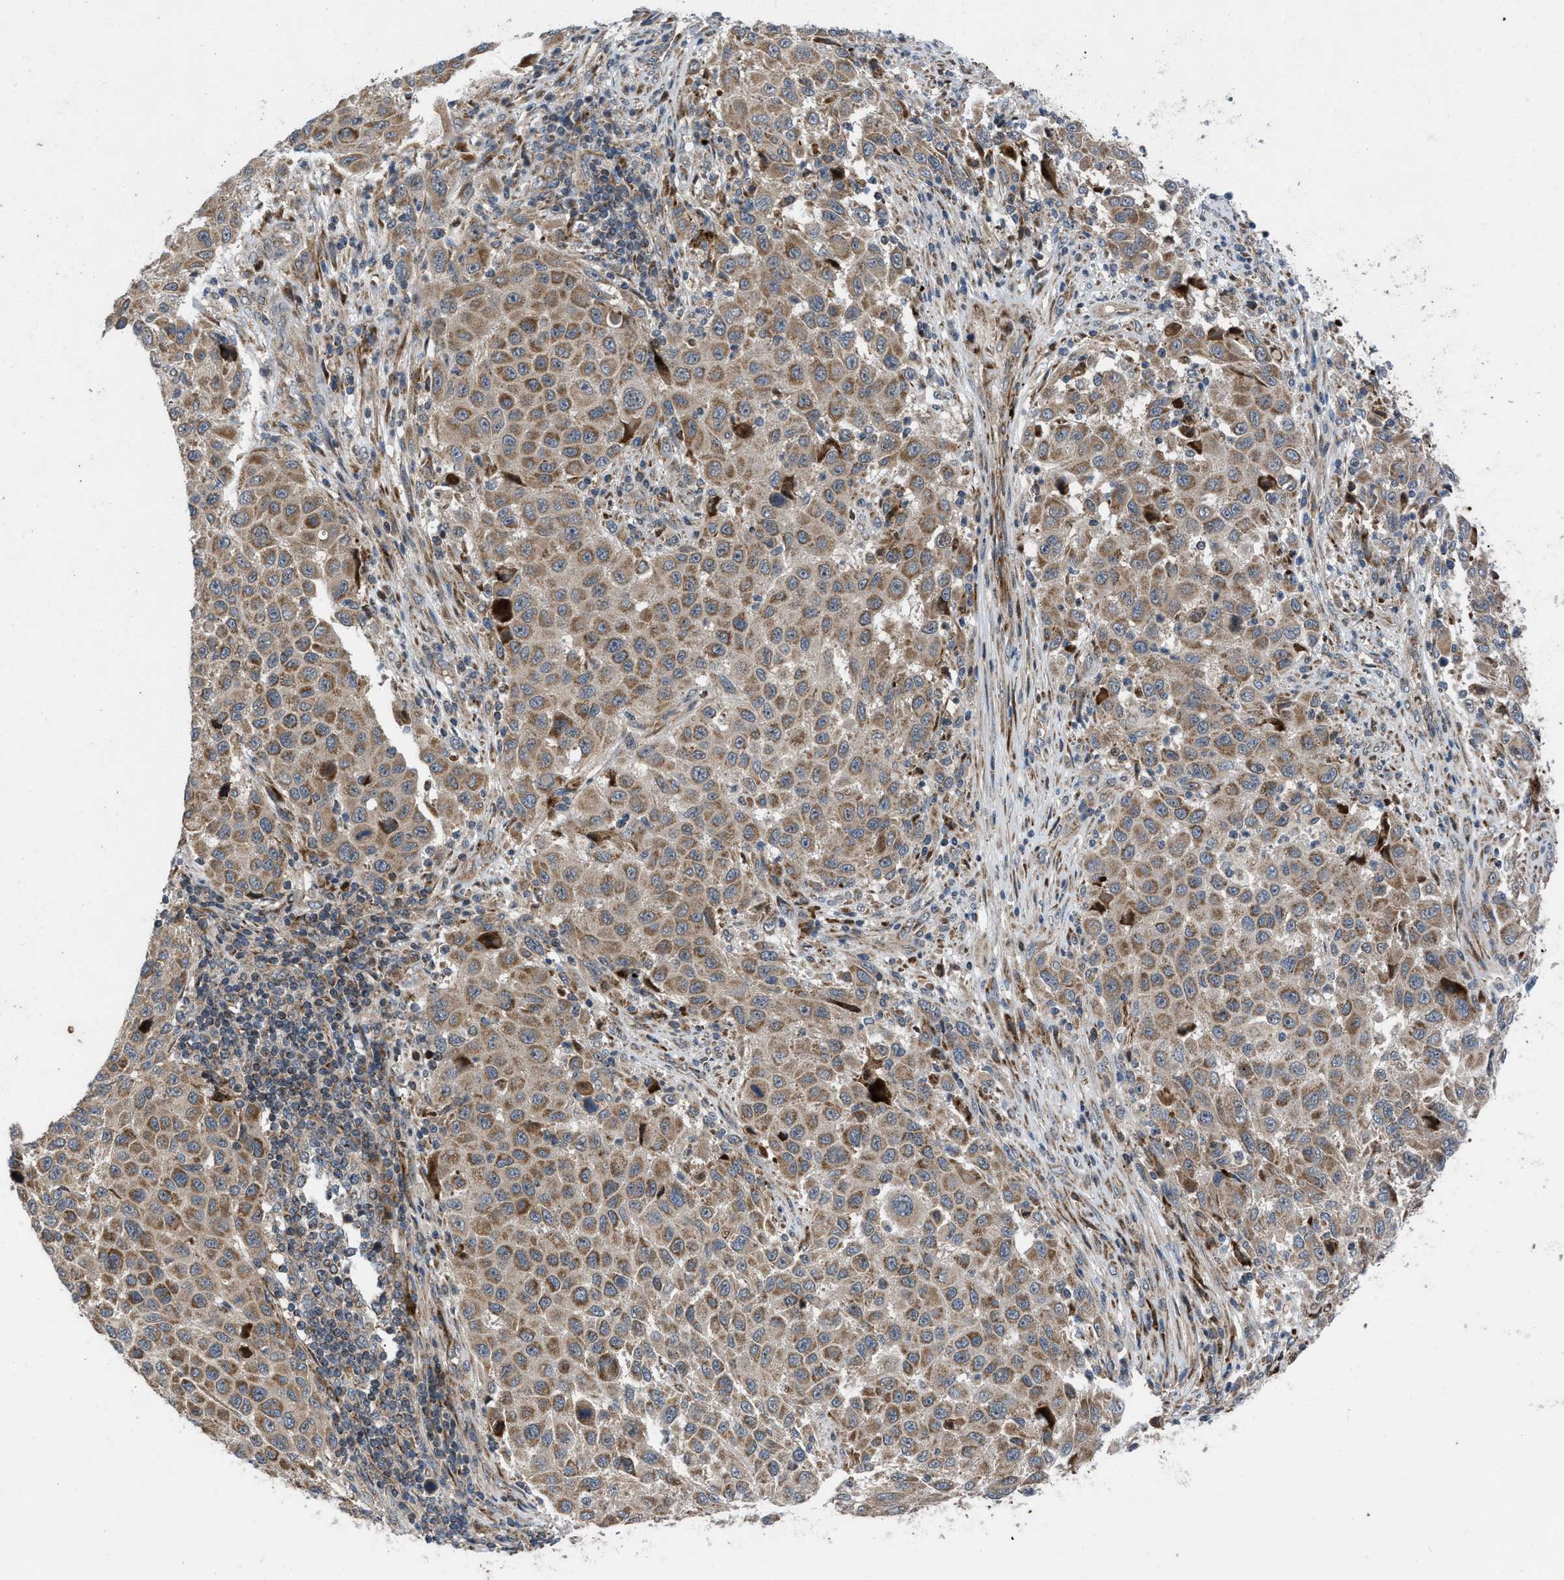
{"staining": {"intensity": "weak", "quantity": ">75%", "location": "cytoplasmic/membranous"}, "tissue": "melanoma", "cell_type": "Tumor cells", "image_type": "cancer", "snomed": [{"axis": "morphology", "description": "Malignant melanoma, Metastatic site"}, {"axis": "topography", "description": "Lymph node"}], "caption": "Weak cytoplasmic/membranous protein positivity is seen in approximately >75% of tumor cells in melanoma.", "gene": "AP3M2", "patient": {"sex": "male", "age": 61}}